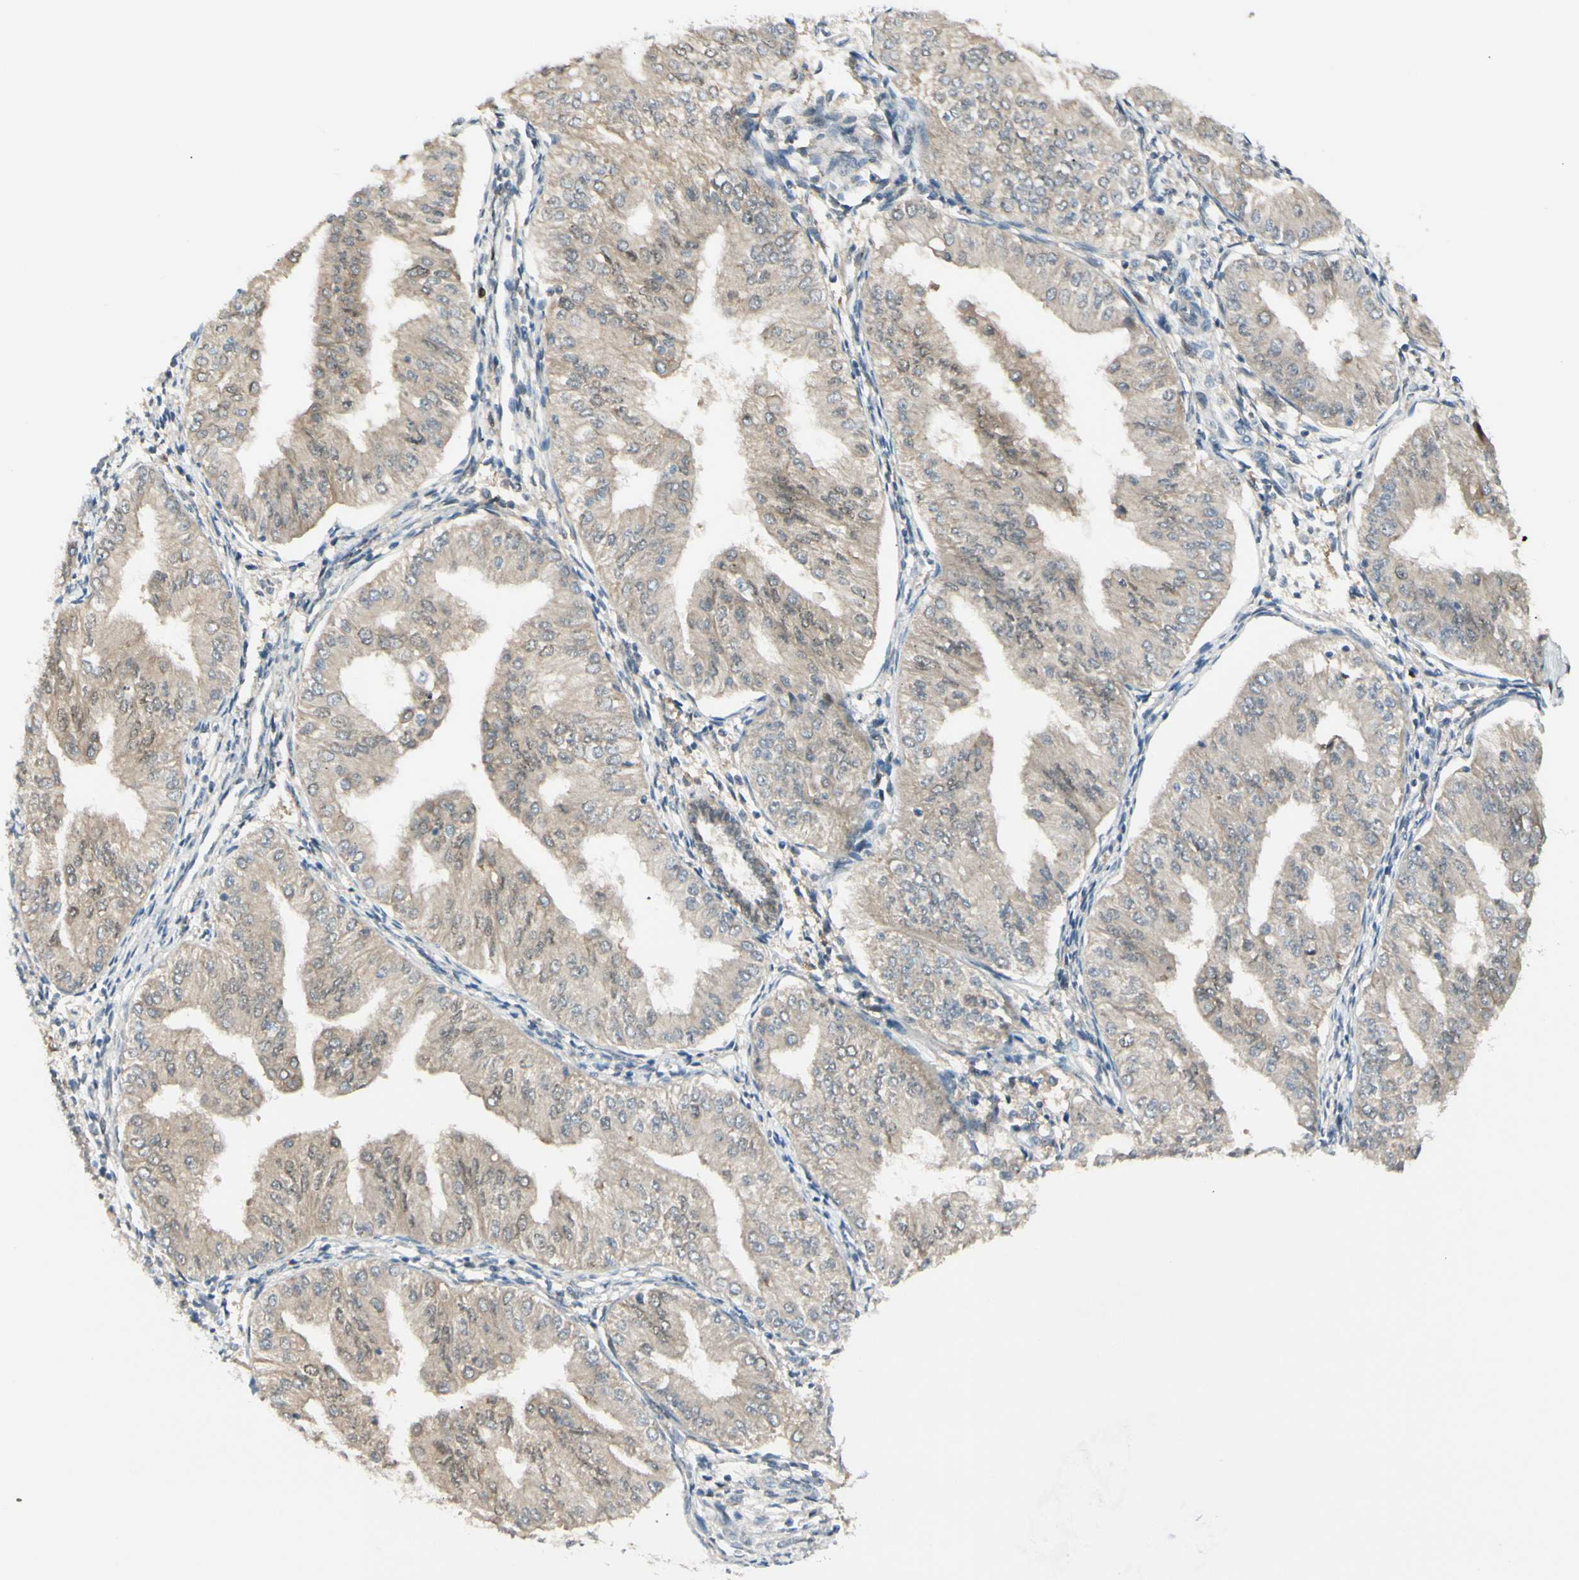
{"staining": {"intensity": "weak", "quantity": "25%-75%", "location": "cytoplasmic/membranous"}, "tissue": "endometrial cancer", "cell_type": "Tumor cells", "image_type": "cancer", "snomed": [{"axis": "morphology", "description": "Adenocarcinoma, NOS"}, {"axis": "topography", "description": "Endometrium"}], "caption": "Protein expression analysis of endometrial cancer demonstrates weak cytoplasmic/membranous expression in about 25%-75% of tumor cells.", "gene": "PTTG1", "patient": {"sex": "female", "age": 53}}